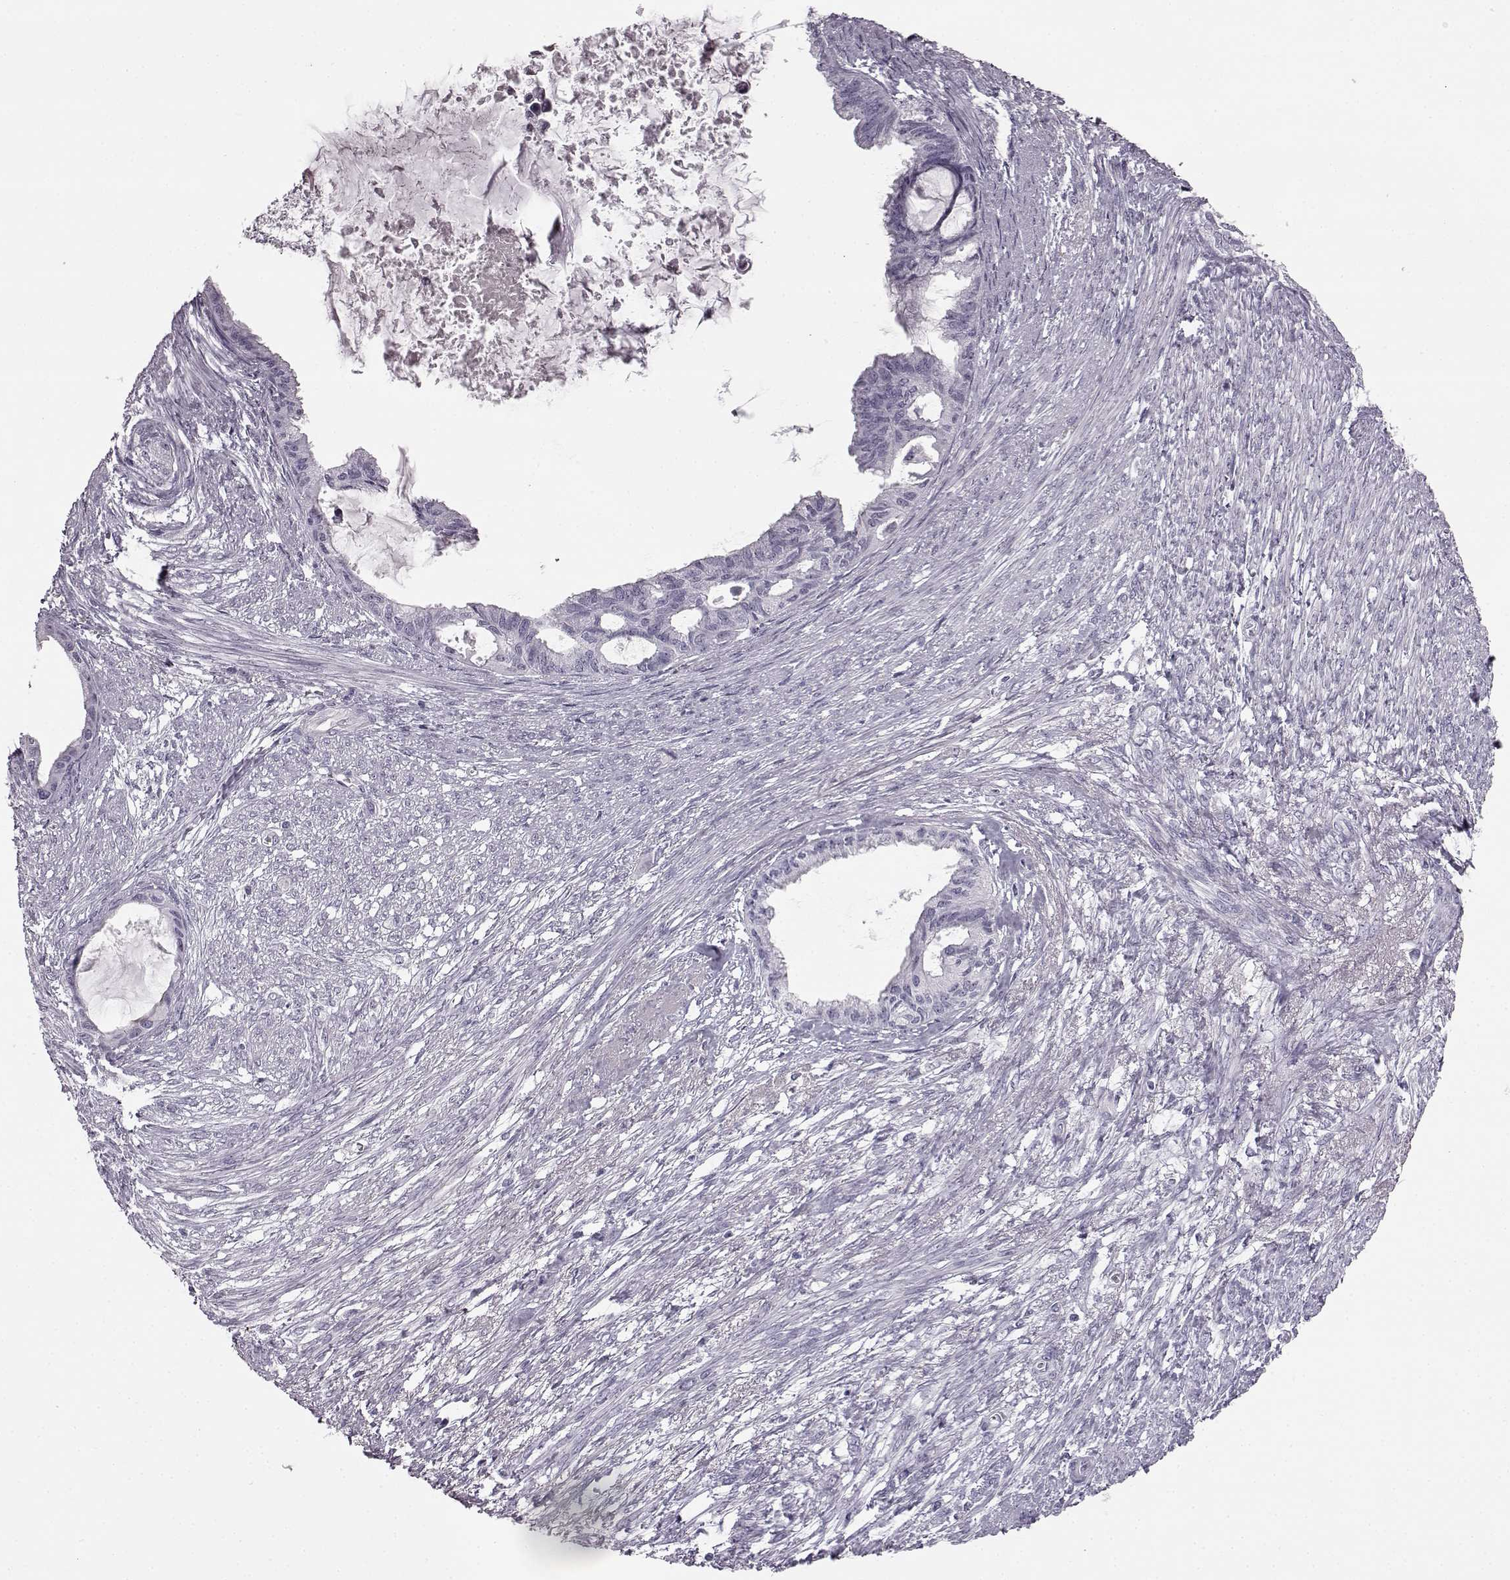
{"staining": {"intensity": "negative", "quantity": "none", "location": "none"}, "tissue": "endometrial cancer", "cell_type": "Tumor cells", "image_type": "cancer", "snomed": [{"axis": "morphology", "description": "Adenocarcinoma, NOS"}, {"axis": "topography", "description": "Endometrium"}], "caption": "Tumor cells show no significant protein expression in endometrial cancer (adenocarcinoma).", "gene": "PRPH2", "patient": {"sex": "female", "age": 86}}